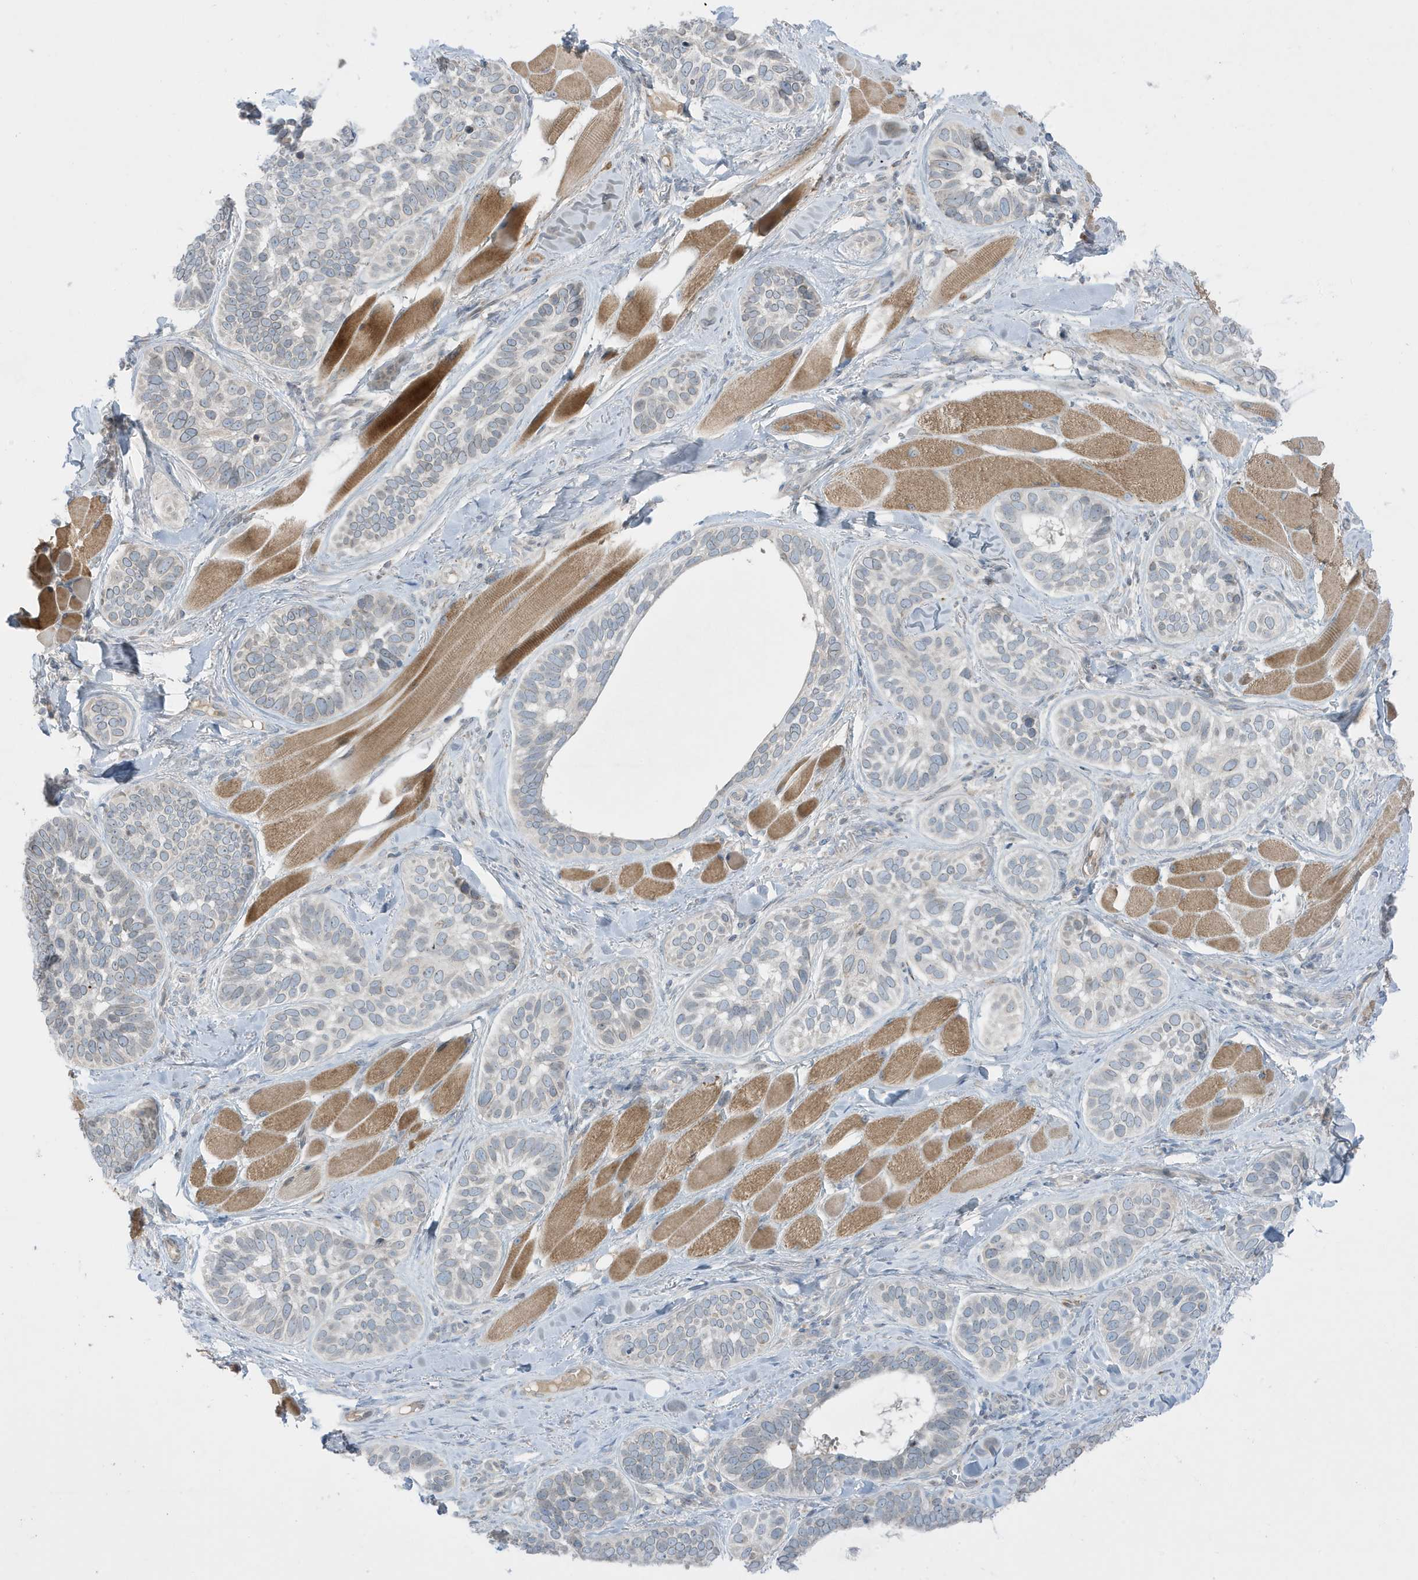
{"staining": {"intensity": "negative", "quantity": "none", "location": "none"}, "tissue": "skin cancer", "cell_type": "Tumor cells", "image_type": "cancer", "snomed": [{"axis": "morphology", "description": "Basal cell carcinoma"}, {"axis": "topography", "description": "Skin"}], "caption": "This is an immunohistochemistry image of human skin cancer (basal cell carcinoma). There is no staining in tumor cells.", "gene": "FNDC1", "patient": {"sex": "male", "age": 62}}